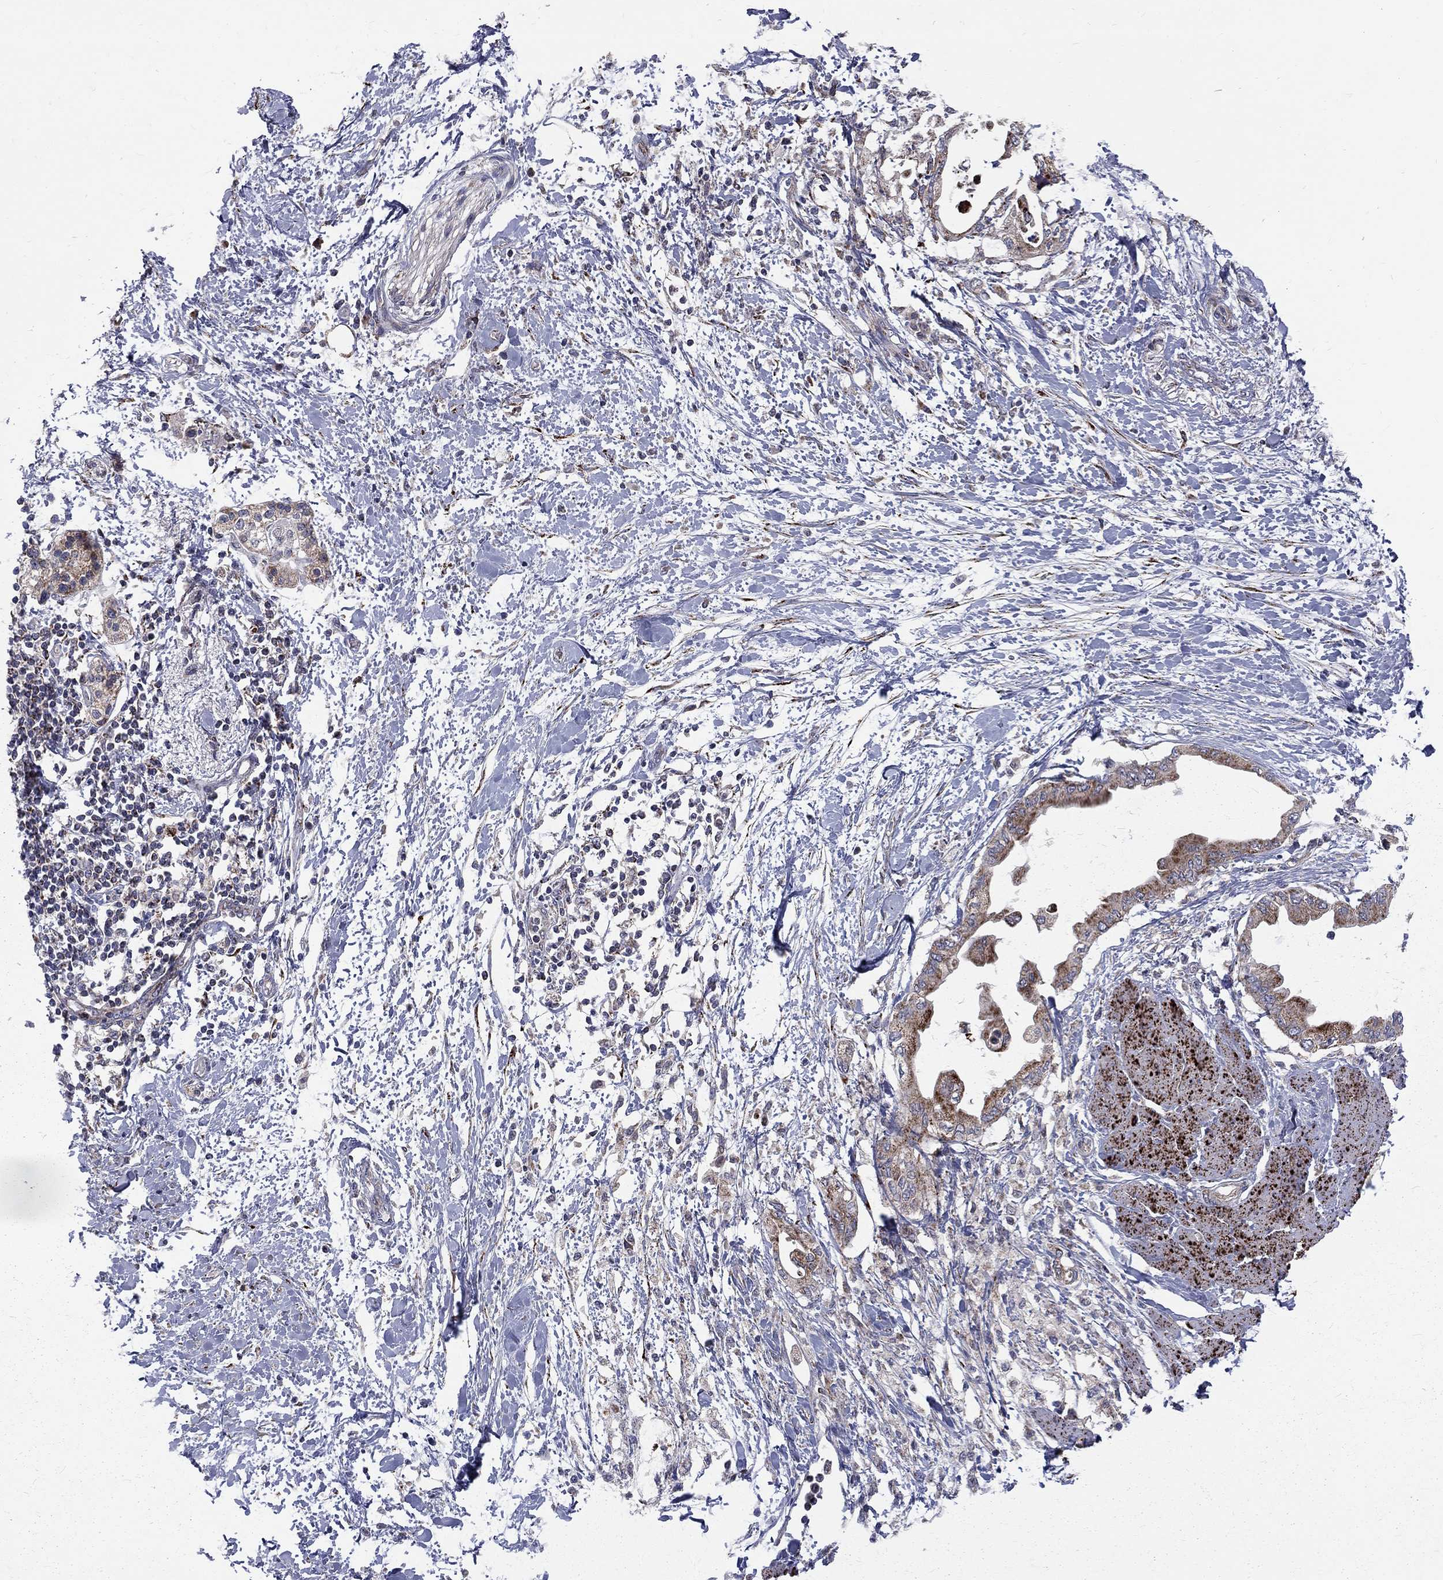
{"staining": {"intensity": "weak", "quantity": ">75%", "location": "cytoplasmic/membranous"}, "tissue": "pancreatic cancer", "cell_type": "Tumor cells", "image_type": "cancer", "snomed": [{"axis": "morphology", "description": "Normal tissue, NOS"}, {"axis": "morphology", "description": "Adenocarcinoma, NOS"}, {"axis": "topography", "description": "Pancreas"}, {"axis": "topography", "description": "Duodenum"}], "caption": "An immunohistochemistry (IHC) image of tumor tissue is shown. Protein staining in brown labels weak cytoplasmic/membranous positivity in pancreatic cancer within tumor cells.", "gene": "ALDH1B1", "patient": {"sex": "female", "age": 60}}